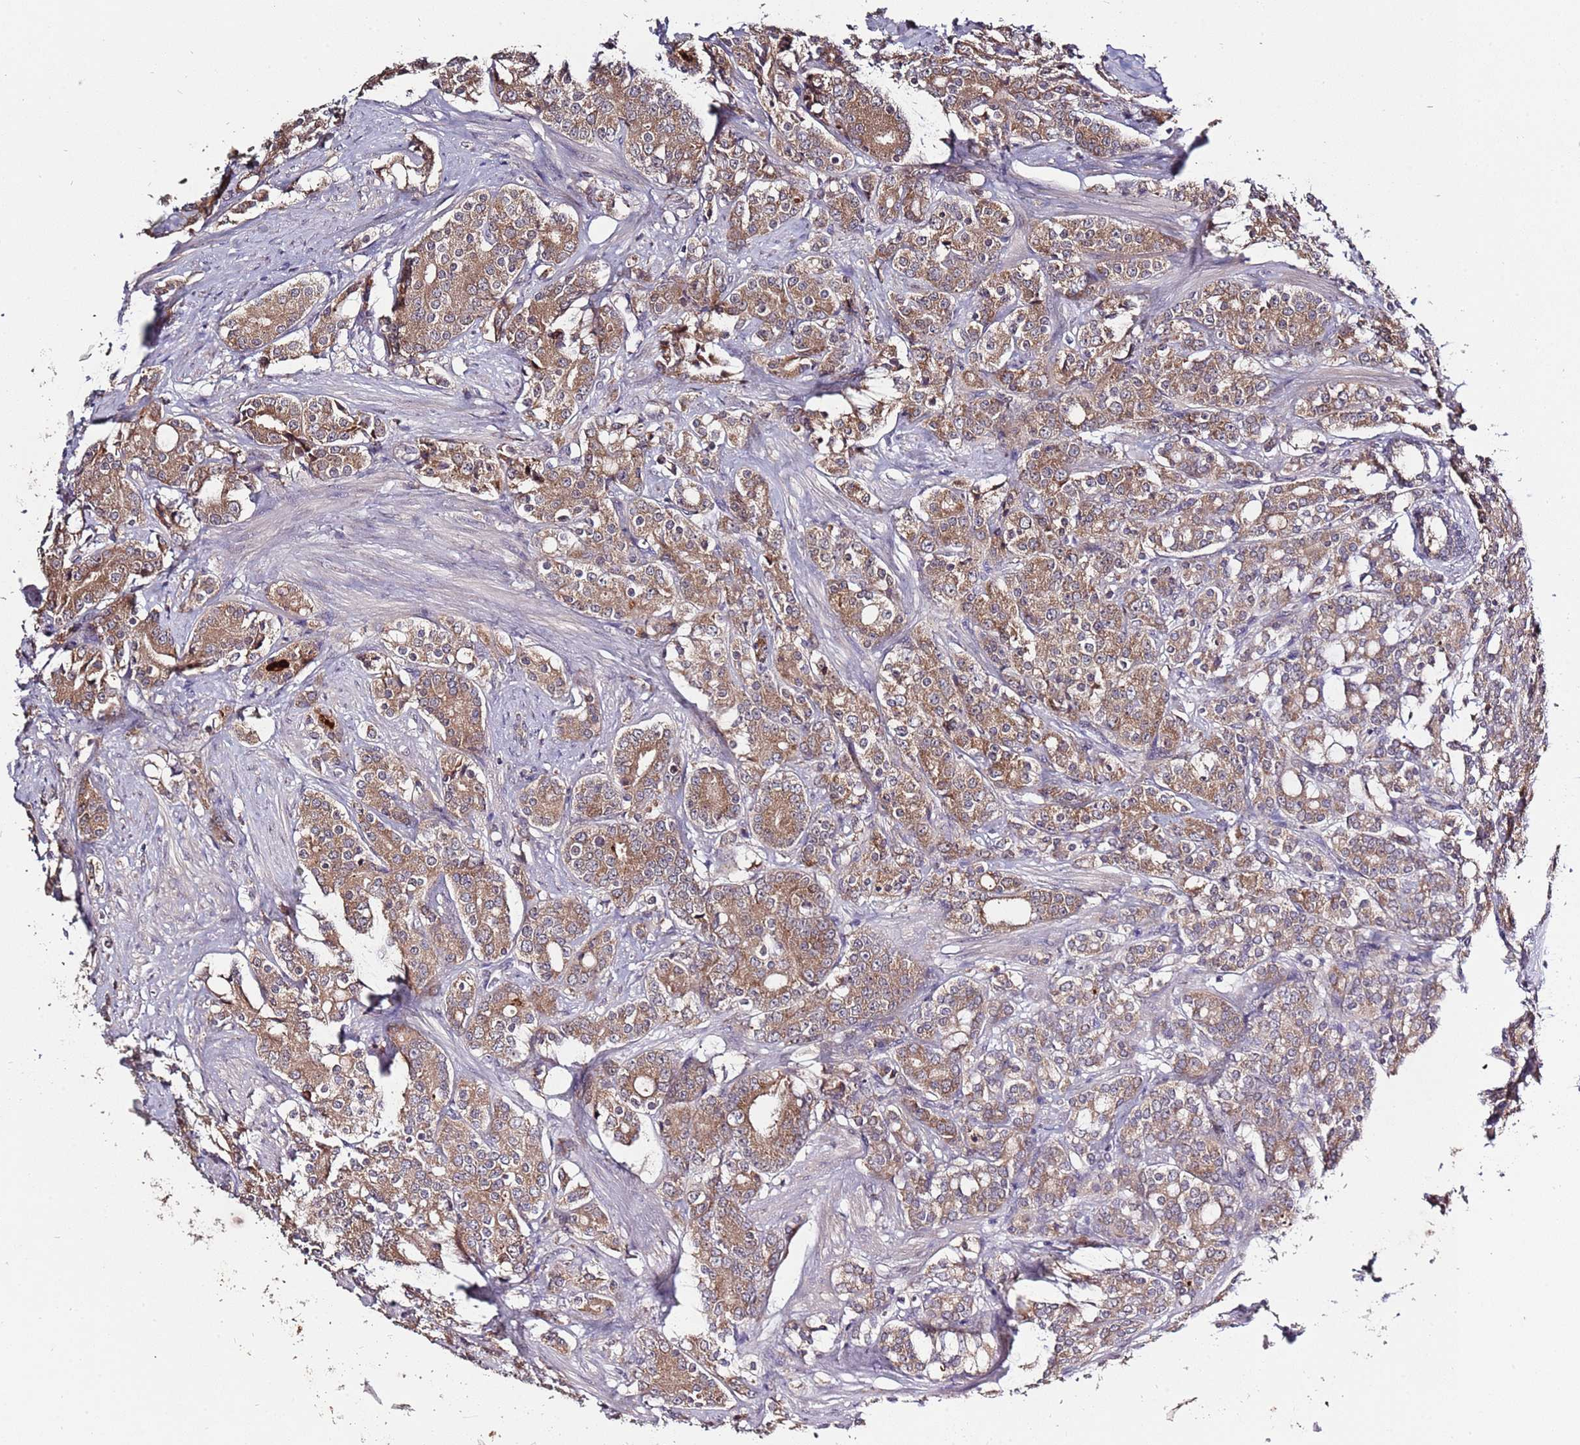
{"staining": {"intensity": "moderate", "quantity": ">75%", "location": "cytoplasmic/membranous"}, "tissue": "prostate cancer", "cell_type": "Tumor cells", "image_type": "cancer", "snomed": [{"axis": "morphology", "description": "Adenocarcinoma, High grade"}, {"axis": "topography", "description": "Prostate"}], "caption": "High-grade adenocarcinoma (prostate) was stained to show a protein in brown. There is medium levels of moderate cytoplasmic/membranous staining in approximately >75% of tumor cells.", "gene": "USP32", "patient": {"sex": "male", "age": 62}}